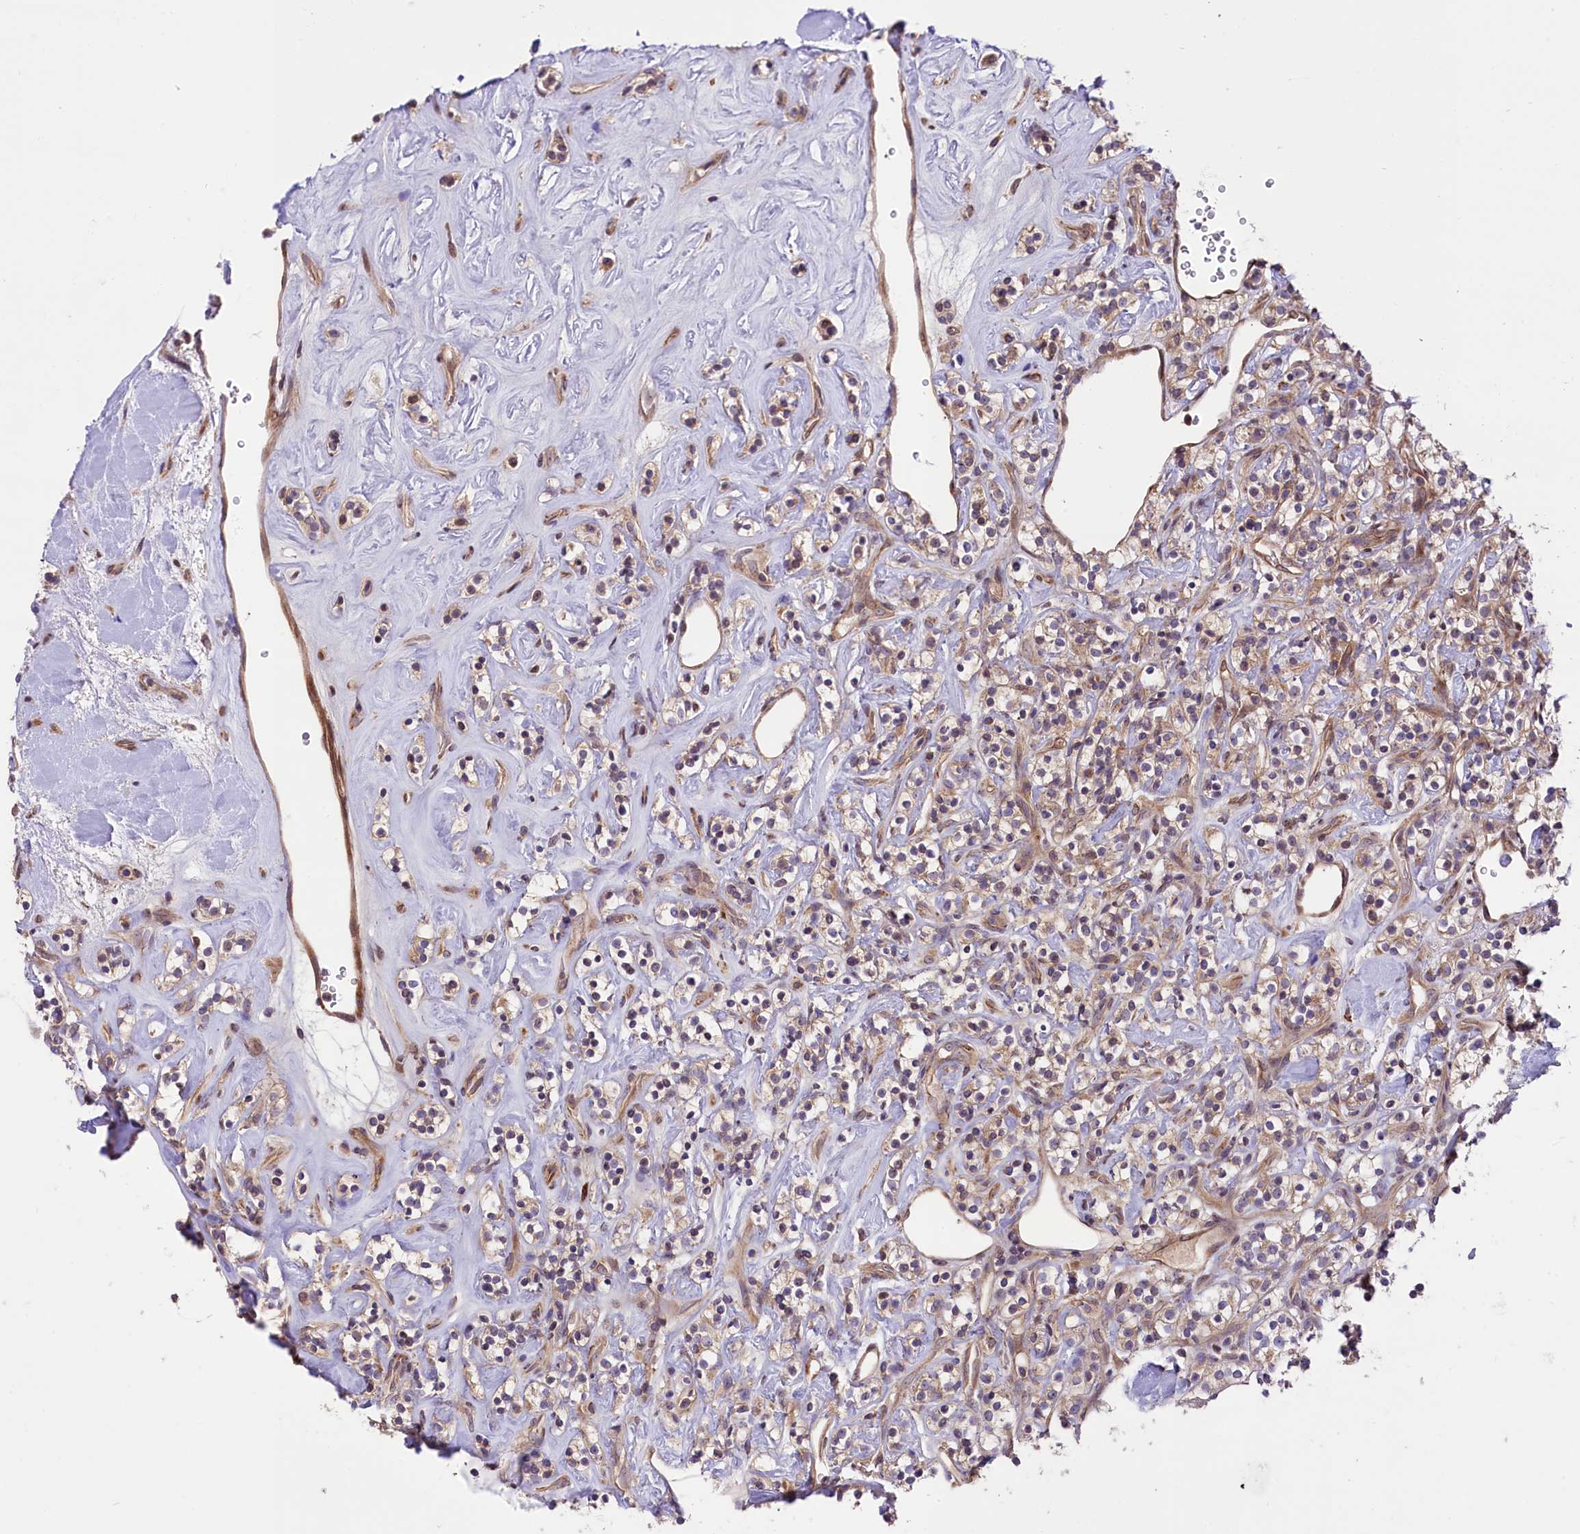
{"staining": {"intensity": "weak", "quantity": "25%-75%", "location": "cytoplasmic/membranous"}, "tissue": "renal cancer", "cell_type": "Tumor cells", "image_type": "cancer", "snomed": [{"axis": "morphology", "description": "Adenocarcinoma, NOS"}, {"axis": "topography", "description": "Kidney"}], "caption": "DAB (3,3'-diaminobenzidine) immunohistochemical staining of renal cancer shows weak cytoplasmic/membranous protein expression in approximately 25%-75% of tumor cells.", "gene": "HDAC5", "patient": {"sex": "male", "age": 77}}